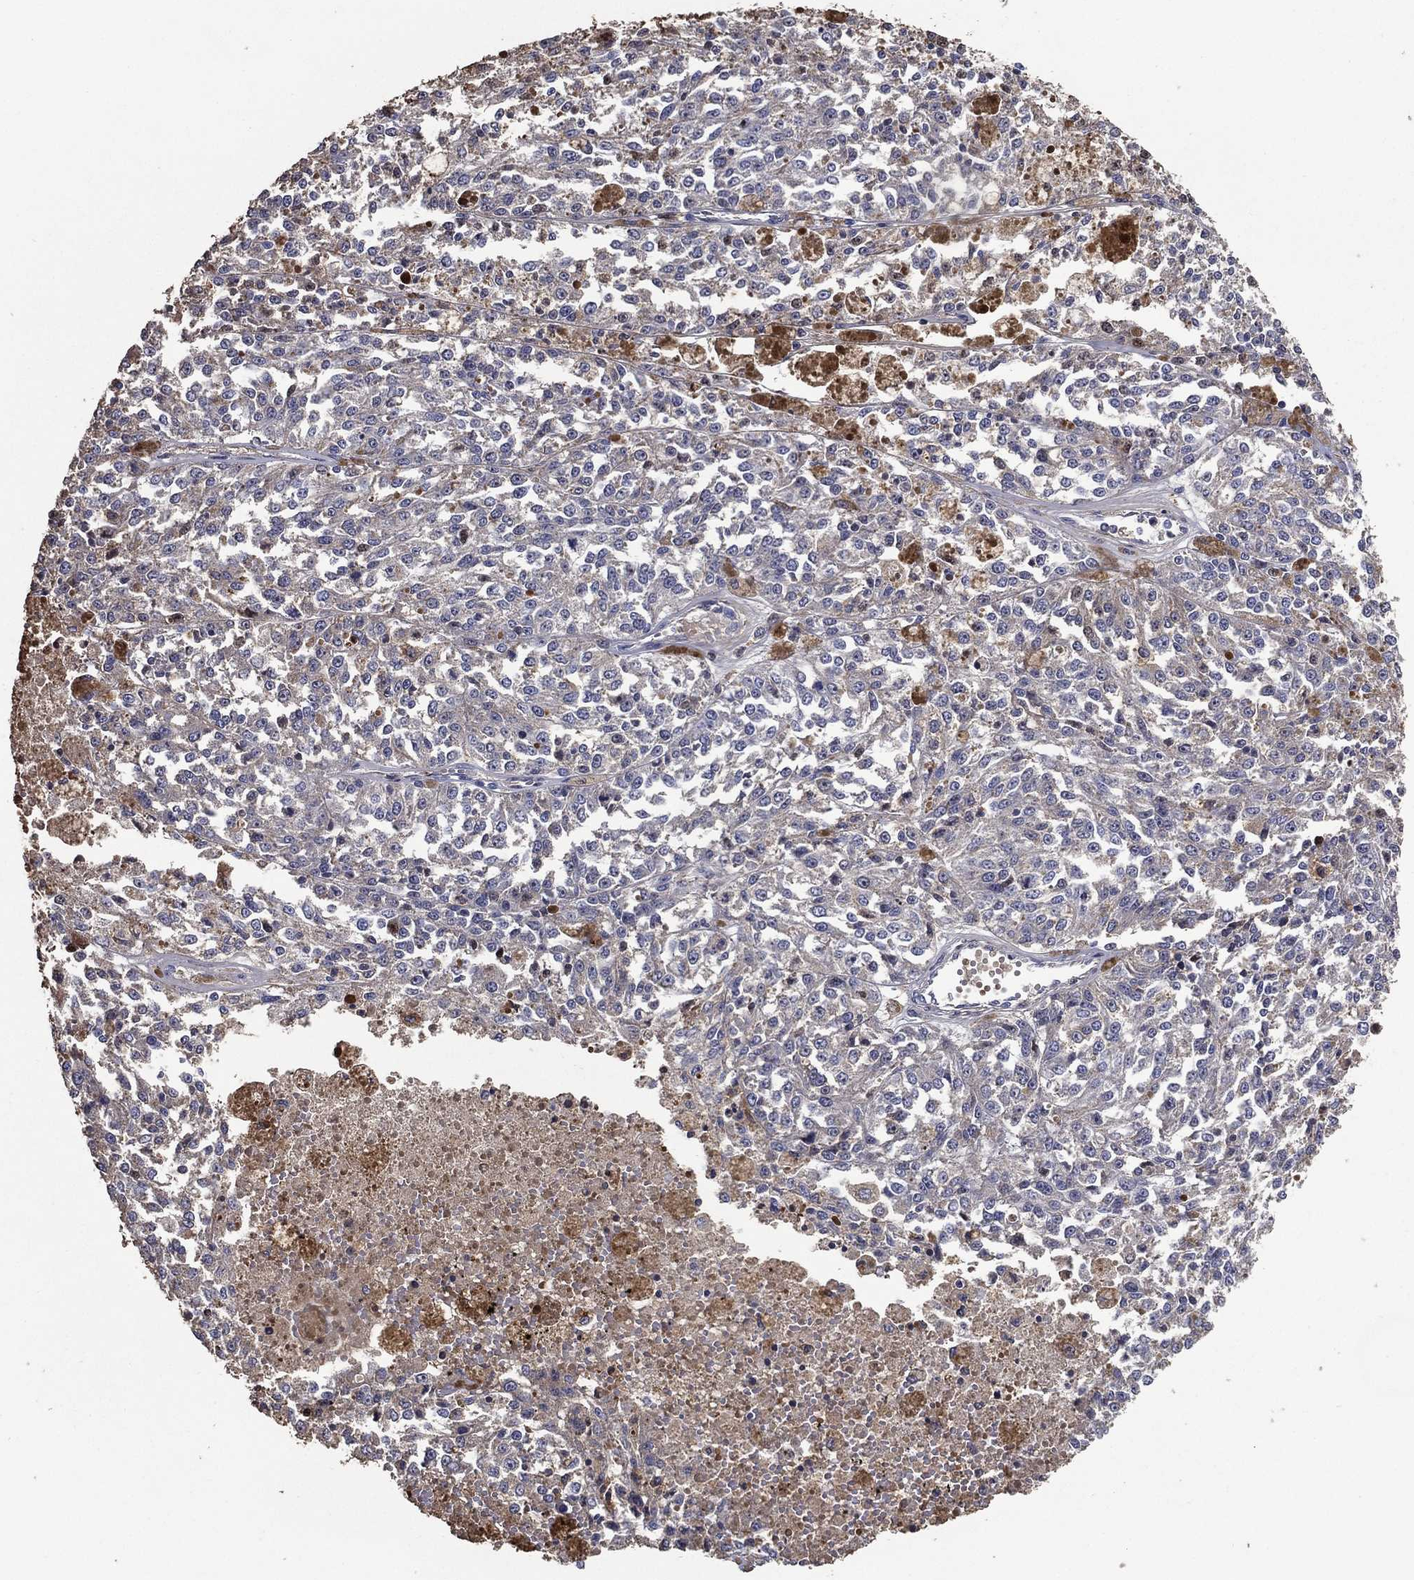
{"staining": {"intensity": "negative", "quantity": "none", "location": "none"}, "tissue": "melanoma", "cell_type": "Tumor cells", "image_type": "cancer", "snomed": [{"axis": "morphology", "description": "Malignant melanoma, Metastatic site"}, {"axis": "topography", "description": "Lymph node"}], "caption": "This is an IHC histopathology image of human melanoma. There is no positivity in tumor cells.", "gene": "EFNA1", "patient": {"sex": "female", "age": 64}}